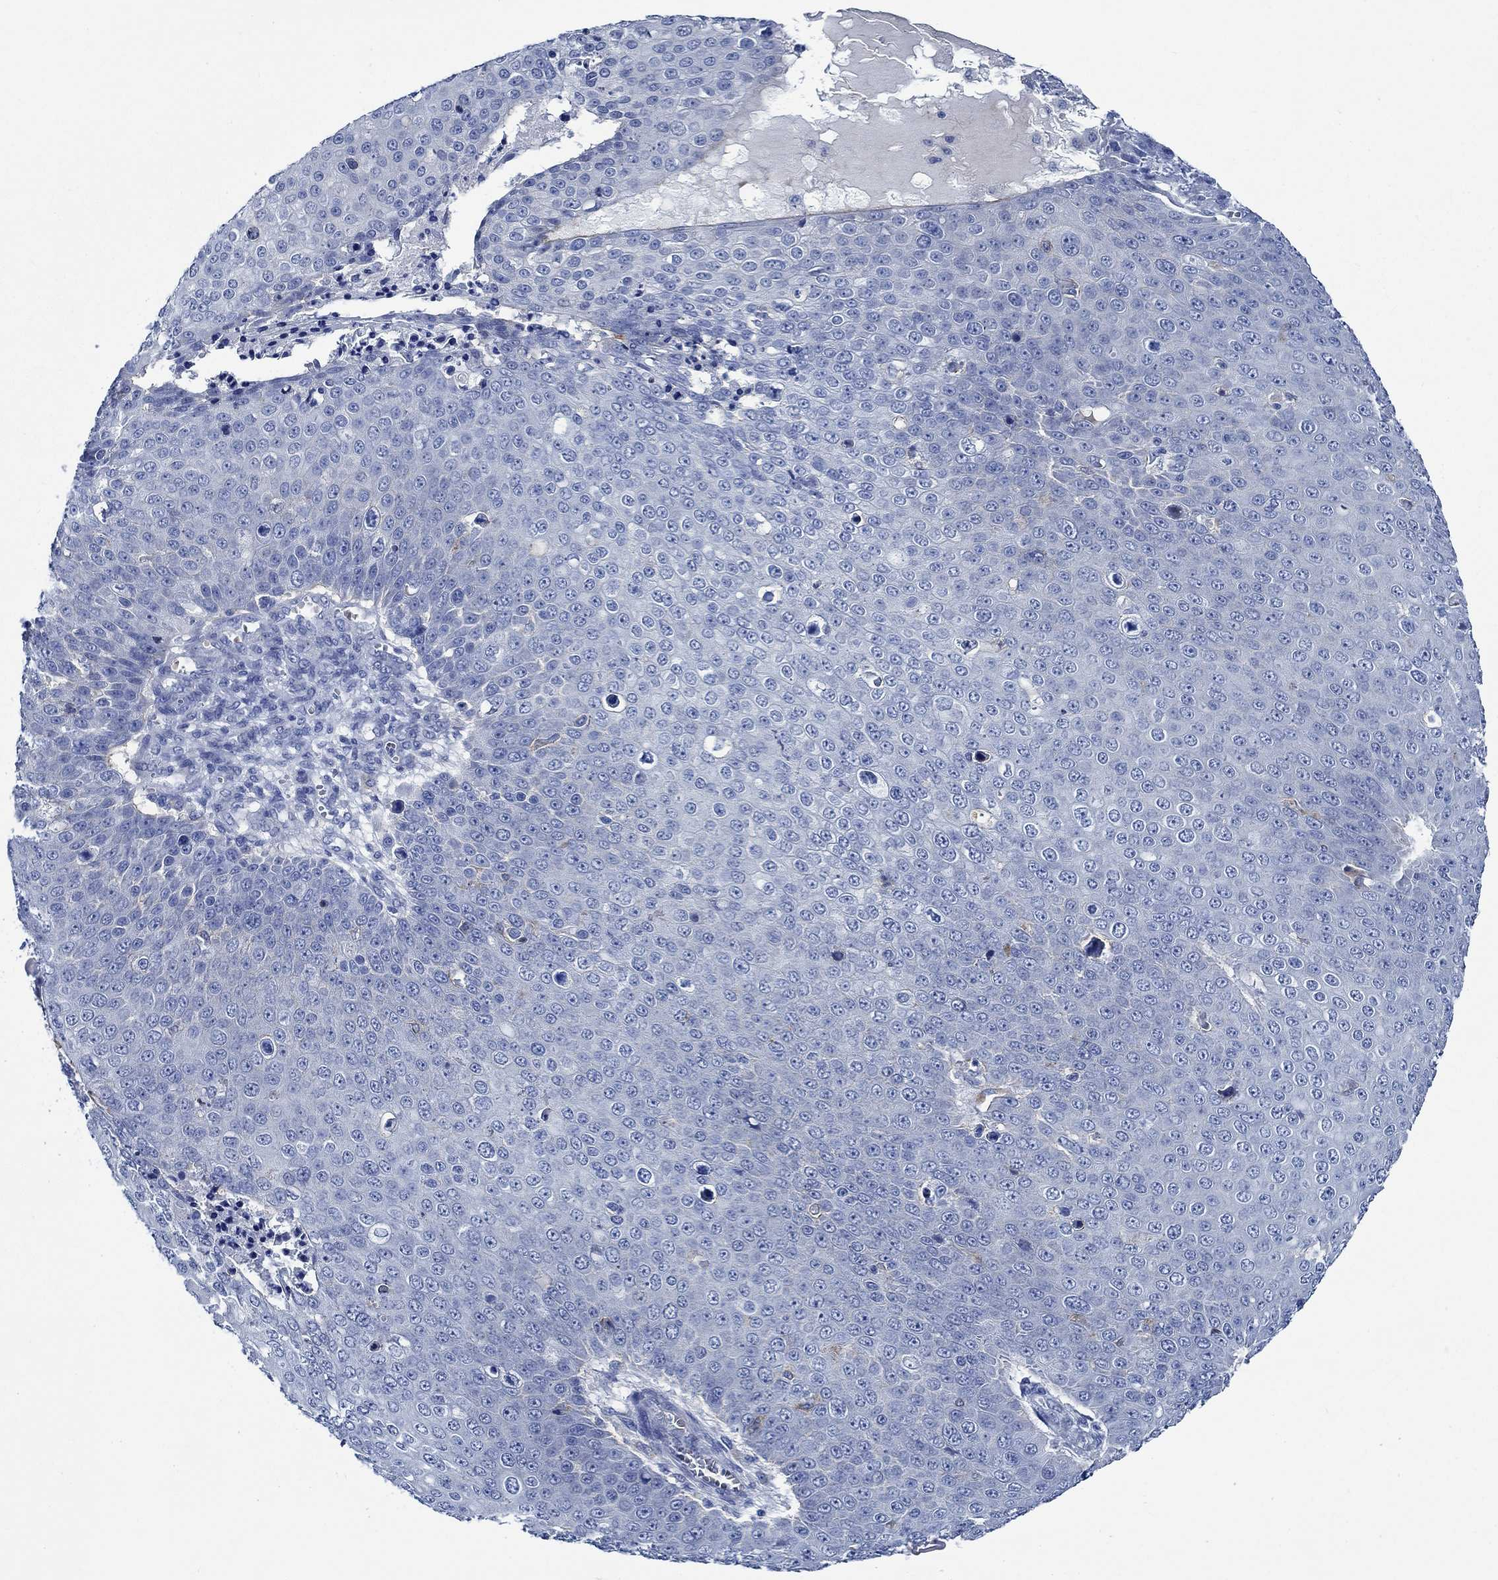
{"staining": {"intensity": "negative", "quantity": "none", "location": "none"}, "tissue": "skin cancer", "cell_type": "Tumor cells", "image_type": "cancer", "snomed": [{"axis": "morphology", "description": "Squamous cell carcinoma, NOS"}, {"axis": "topography", "description": "Skin"}], "caption": "Tumor cells are negative for brown protein staining in squamous cell carcinoma (skin).", "gene": "SVEP1", "patient": {"sex": "male", "age": 71}}